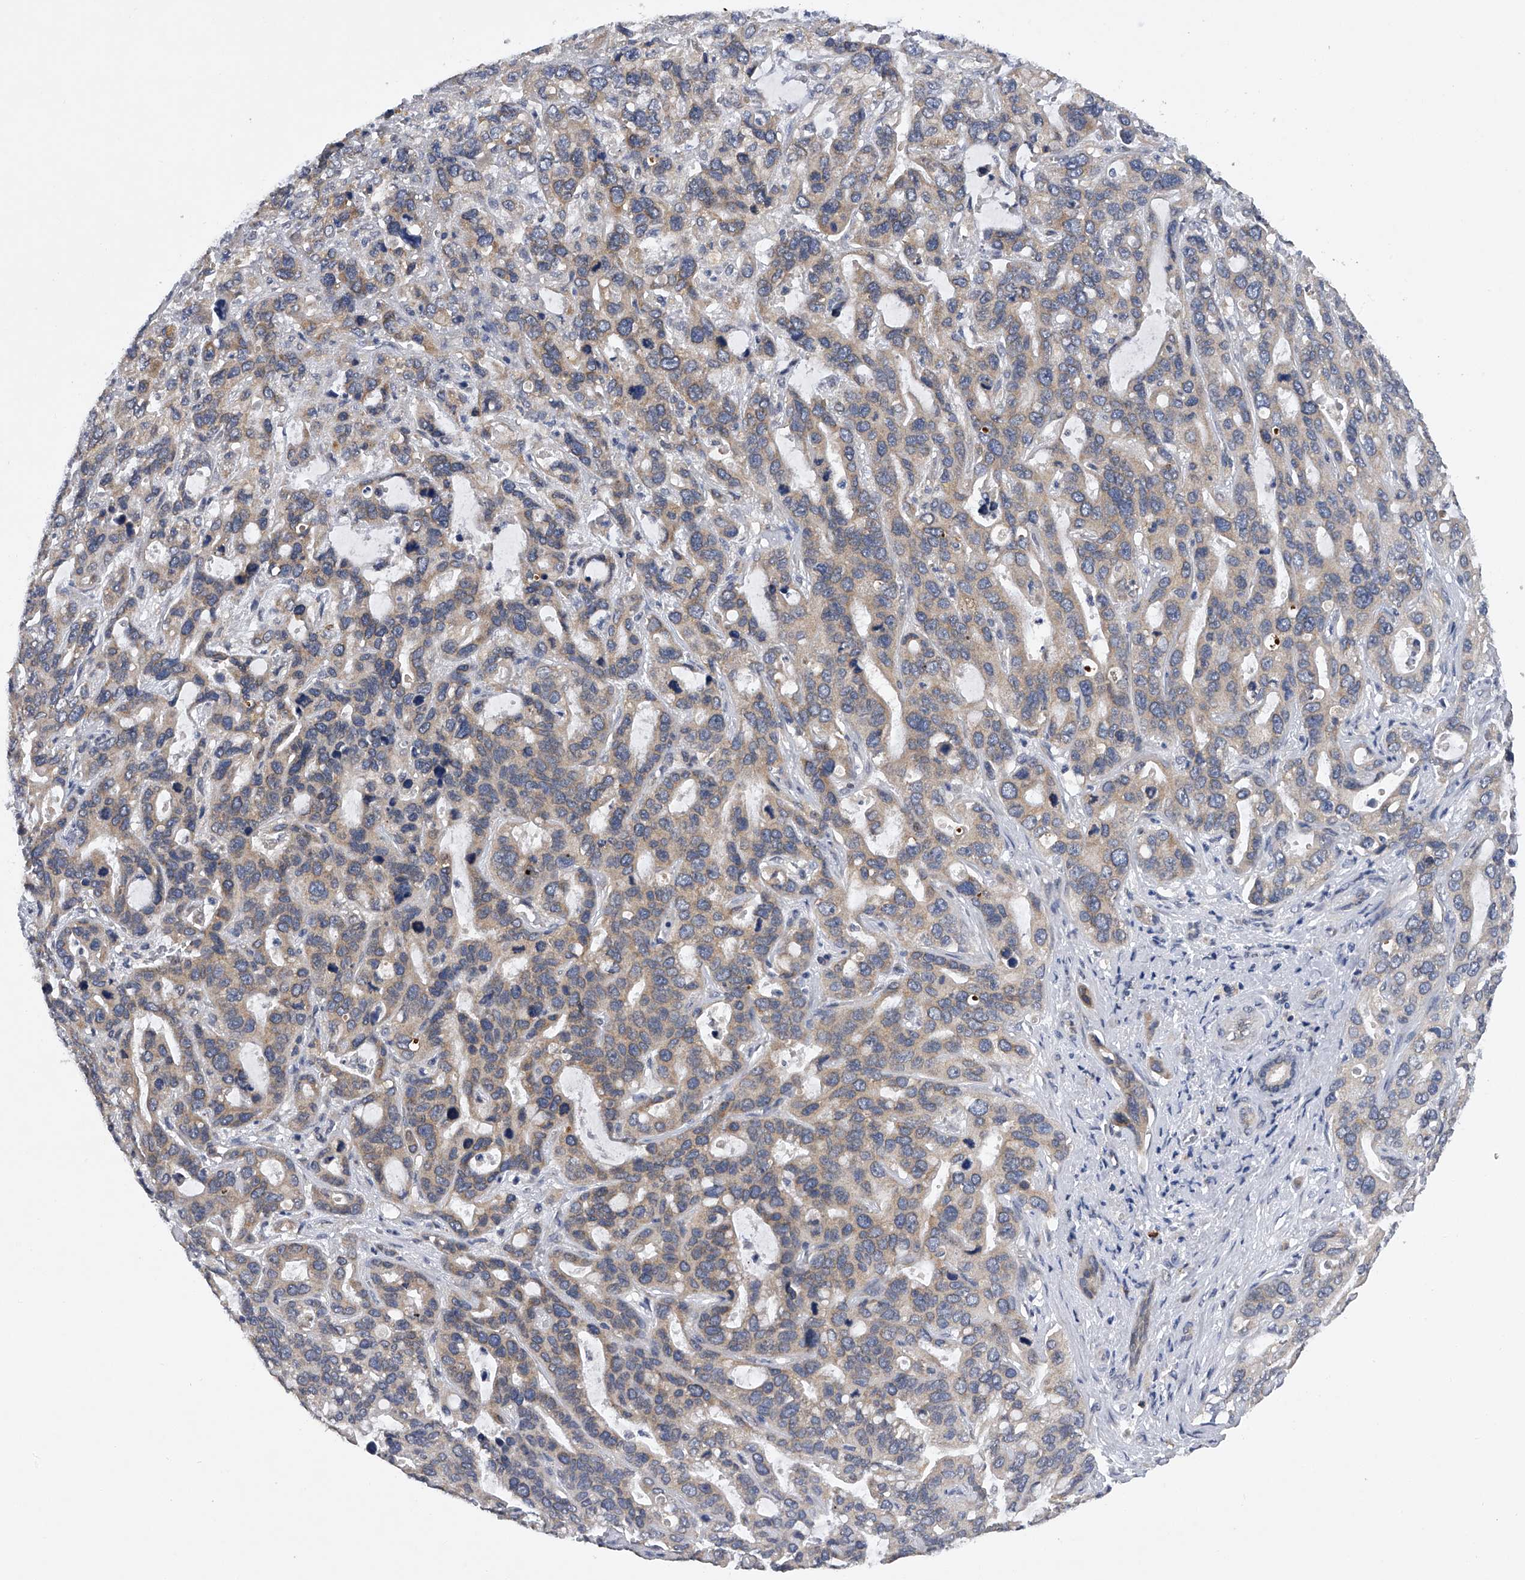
{"staining": {"intensity": "weak", "quantity": ">75%", "location": "cytoplasmic/membranous"}, "tissue": "liver cancer", "cell_type": "Tumor cells", "image_type": "cancer", "snomed": [{"axis": "morphology", "description": "Cholangiocarcinoma"}, {"axis": "topography", "description": "Liver"}], "caption": "Liver cancer was stained to show a protein in brown. There is low levels of weak cytoplasmic/membranous expression in approximately >75% of tumor cells.", "gene": "RNF5", "patient": {"sex": "female", "age": 65}}